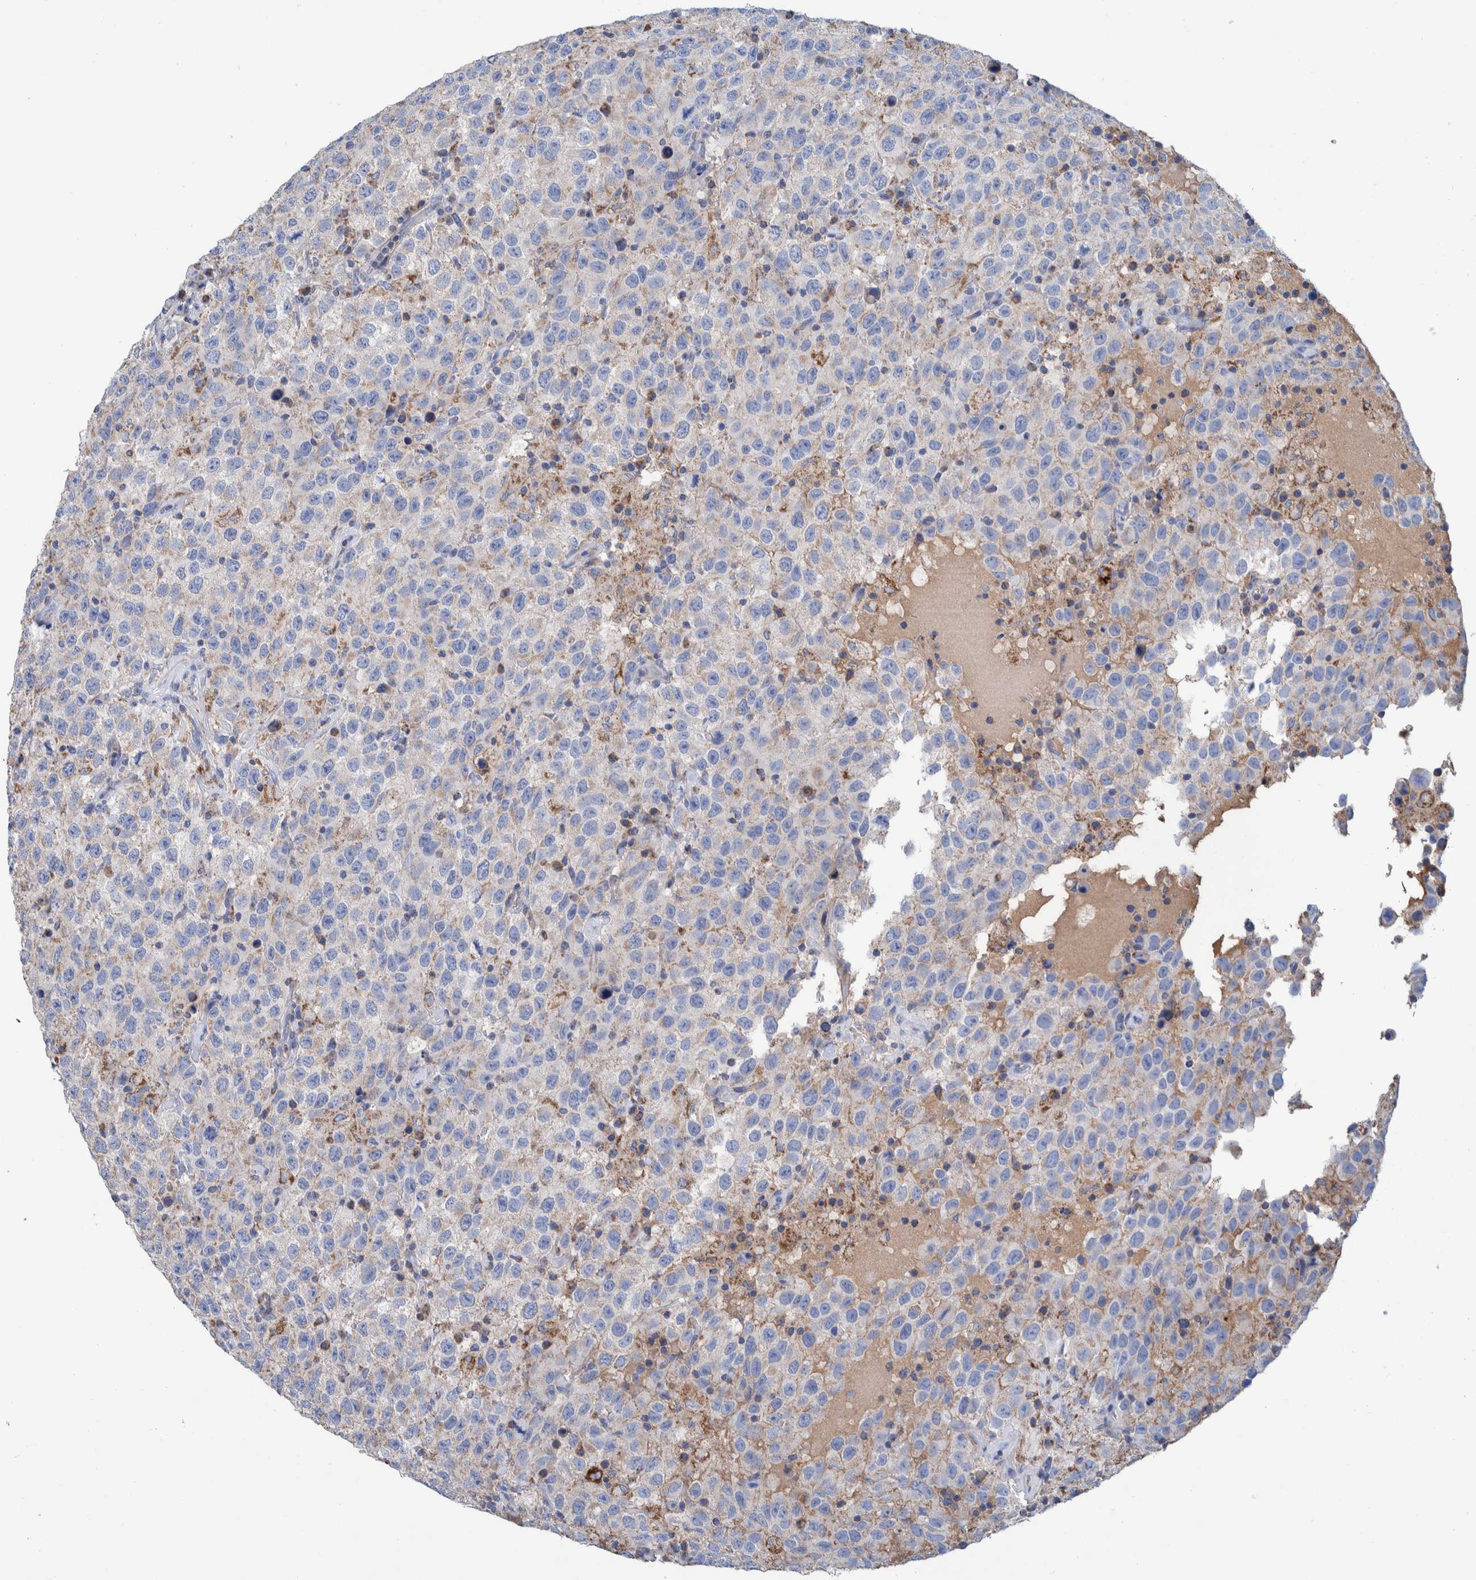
{"staining": {"intensity": "negative", "quantity": "none", "location": "none"}, "tissue": "testis cancer", "cell_type": "Tumor cells", "image_type": "cancer", "snomed": [{"axis": "morphology", "description": "Seminoma, NOS"}, {"axis": "topography", "description": "Testis"}], "caption": "Tumor cells show no significant expression in testis cancer (seminoma). The staining was performed using DAB to visualize the protein expression in brown, while the nuclei were stained in blue with hematoxylin (Magnification: 20x).", "gene": "DECR1", "patient": {"sex": "male", "age": 41}}